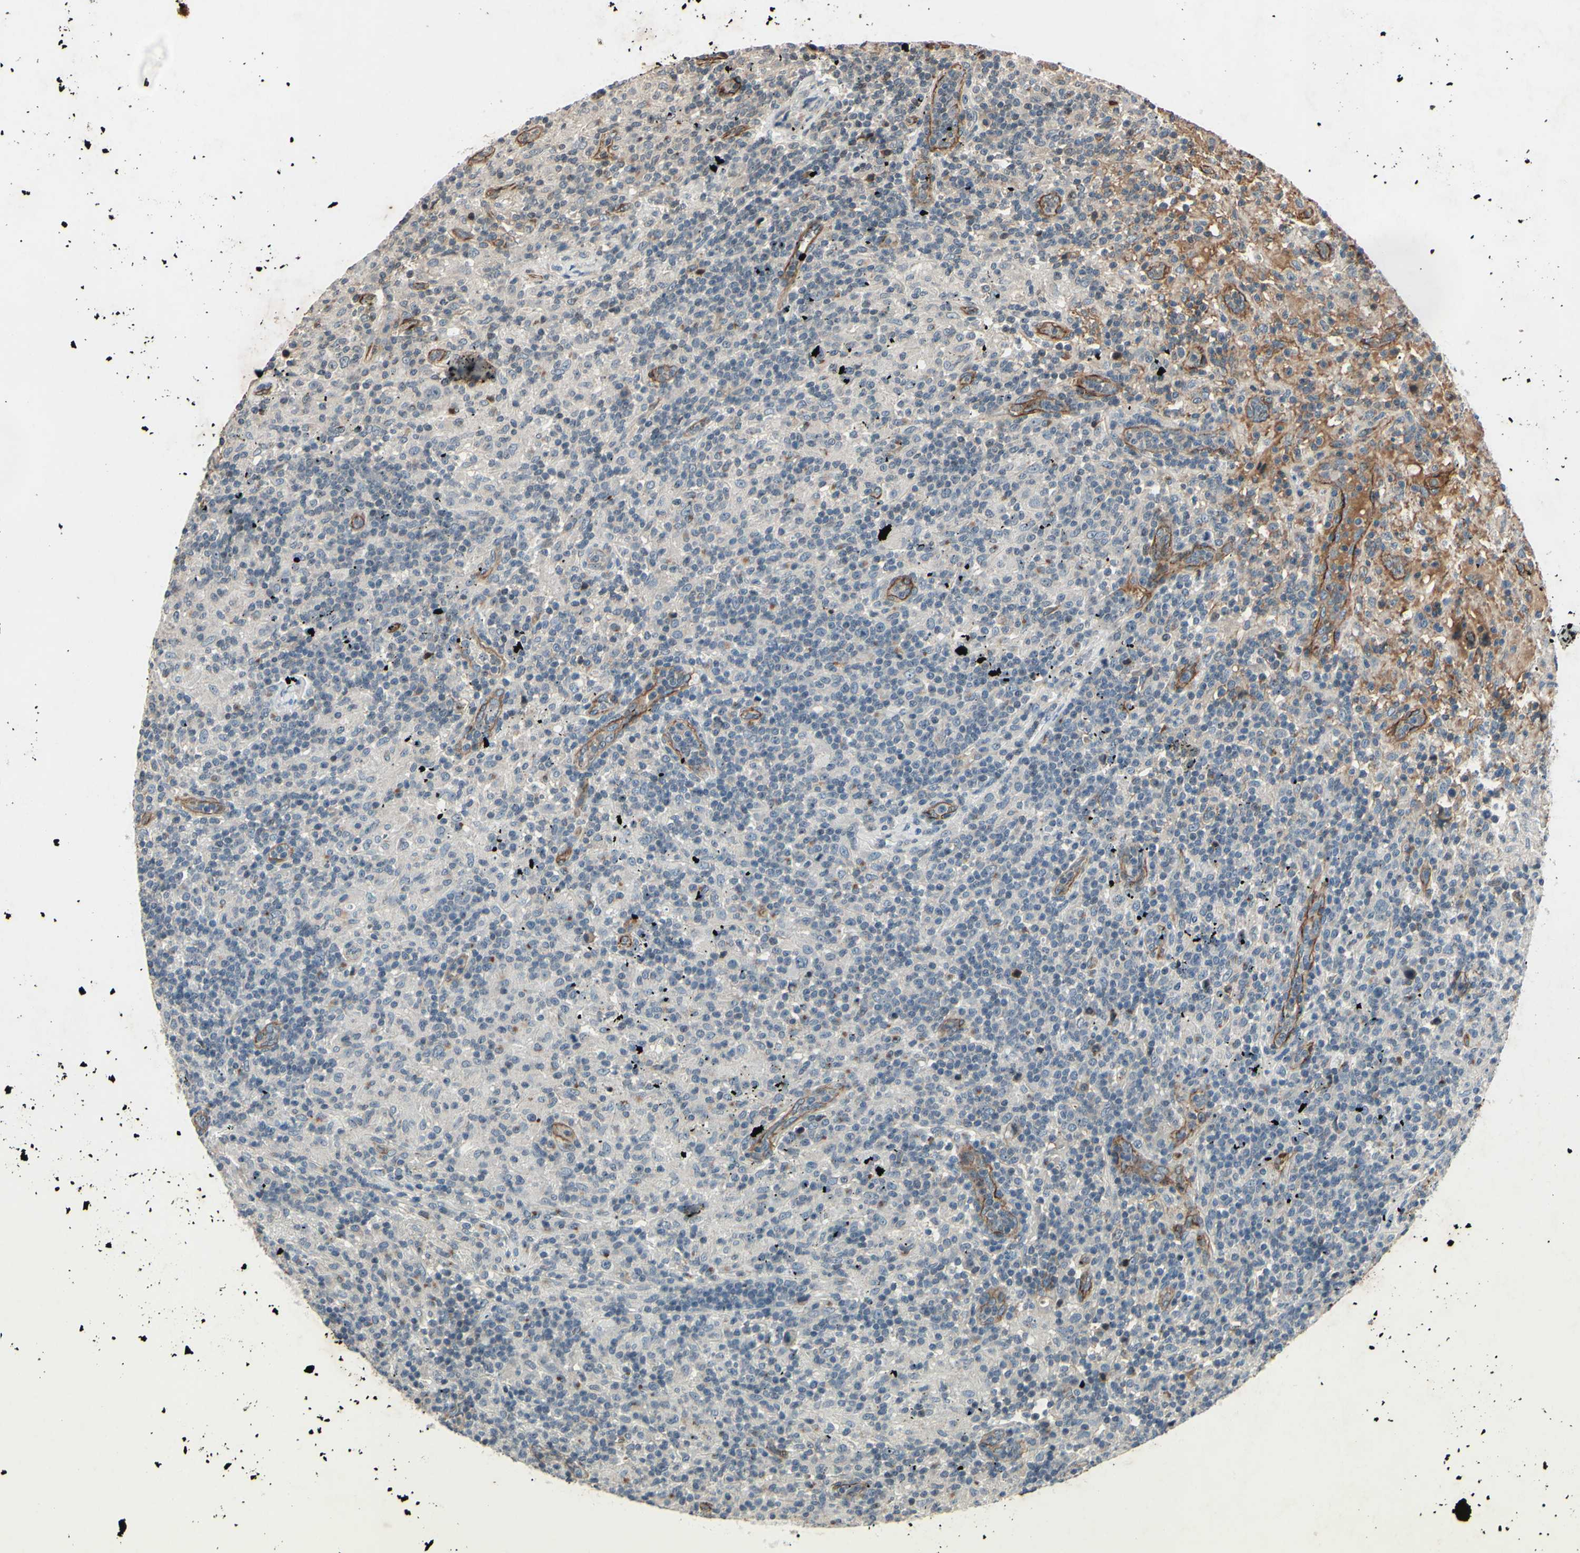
{"staining": {"intensity": "negative", "quantity": "none", "location": "none"}, "tissue": "lymphoma", "cell_type": "Tumor cells", "image_type": "cancer", "snomed": [{"axis": "morphology", "description": "Hodgkin's disease, NOS"}, {"axis": "topography", "description": "Lymph node"}], "caption": "Tumor cells show no significant positivity in Hodgkin's disease.", "gene": "AEBP1", "patient": {"sex": "male", "age": 70}}